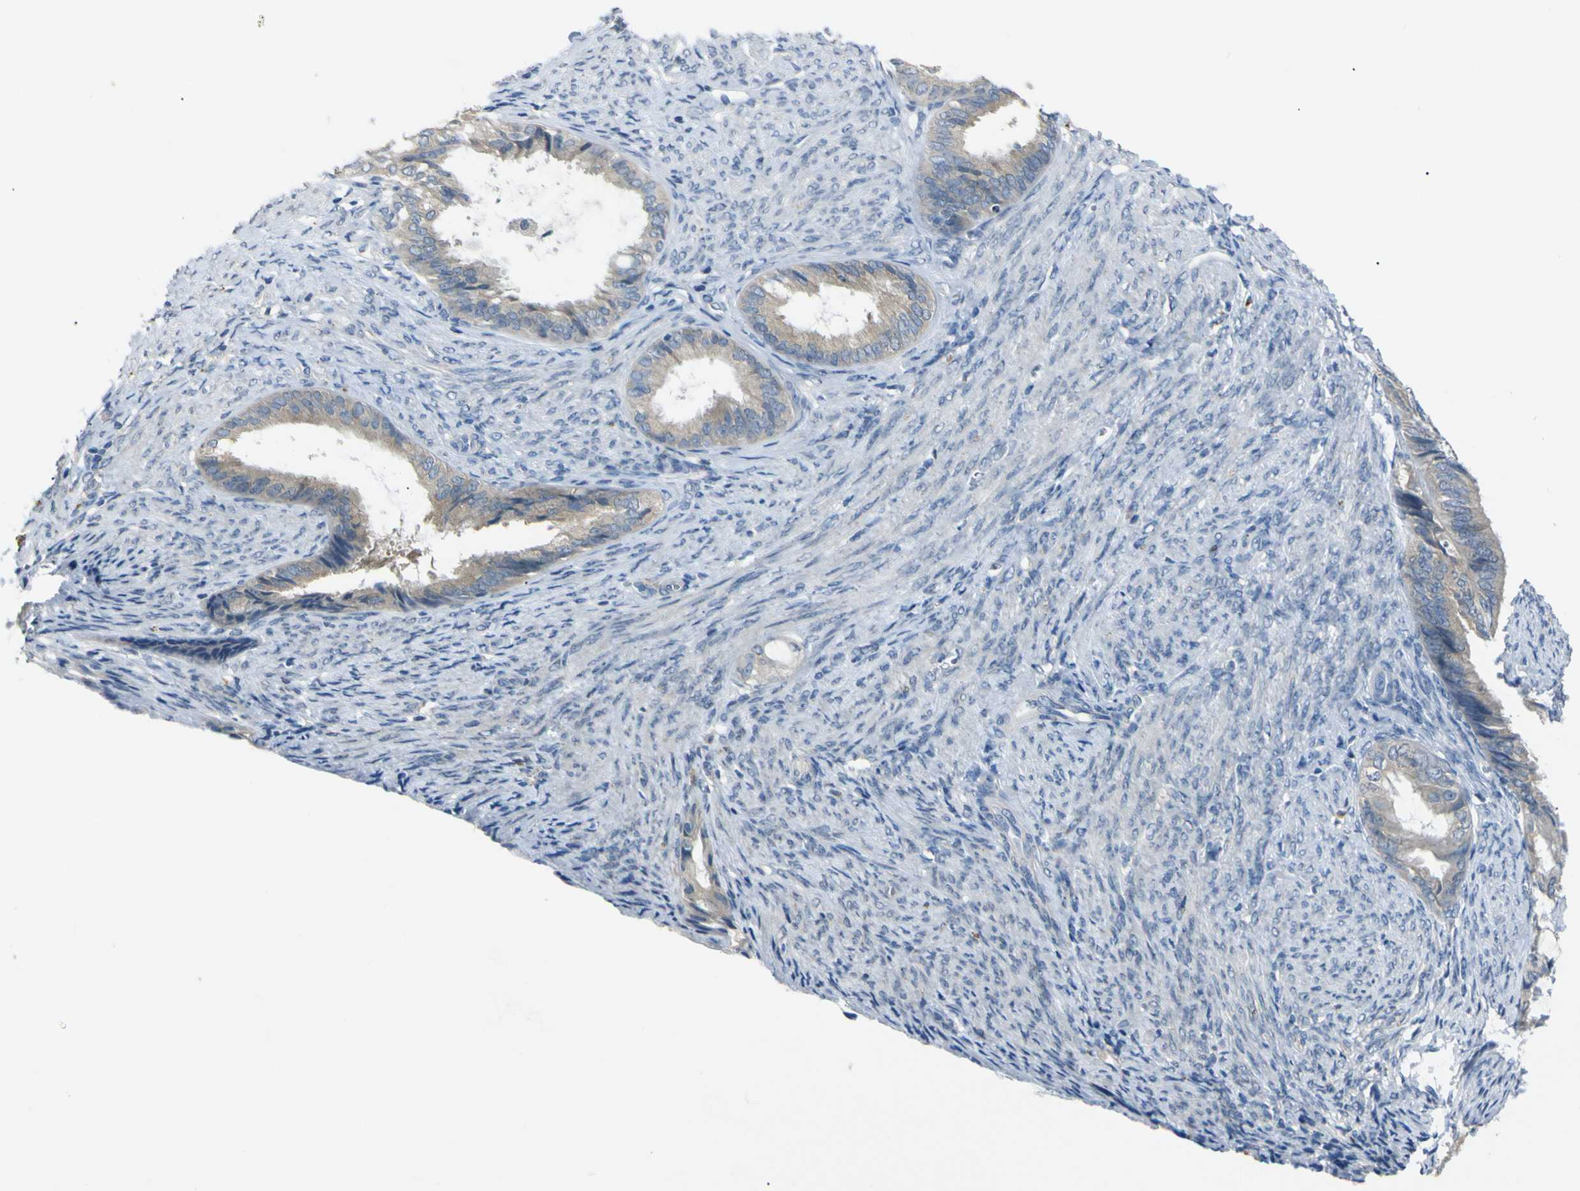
{"staining": {"intensity": "weak", "quantity": "<25%", "location": "cytoplasmic/membranous"}, "tissue": "endometrial cancer", "cell_type": "Tumor cells", "image_type": "cancer", "snomed": [{"axis": "morphology", "description": "Adenocarcinoma, NOS"}, {"axis": "topography", "description": "Endometrium"}], "caption": "Endometrial cancer was stained to show a protein in brown. There is no significant positivity in tumor cells.", "gene": "C6orf89", "patient": {"sex": "female", "age": 86}}